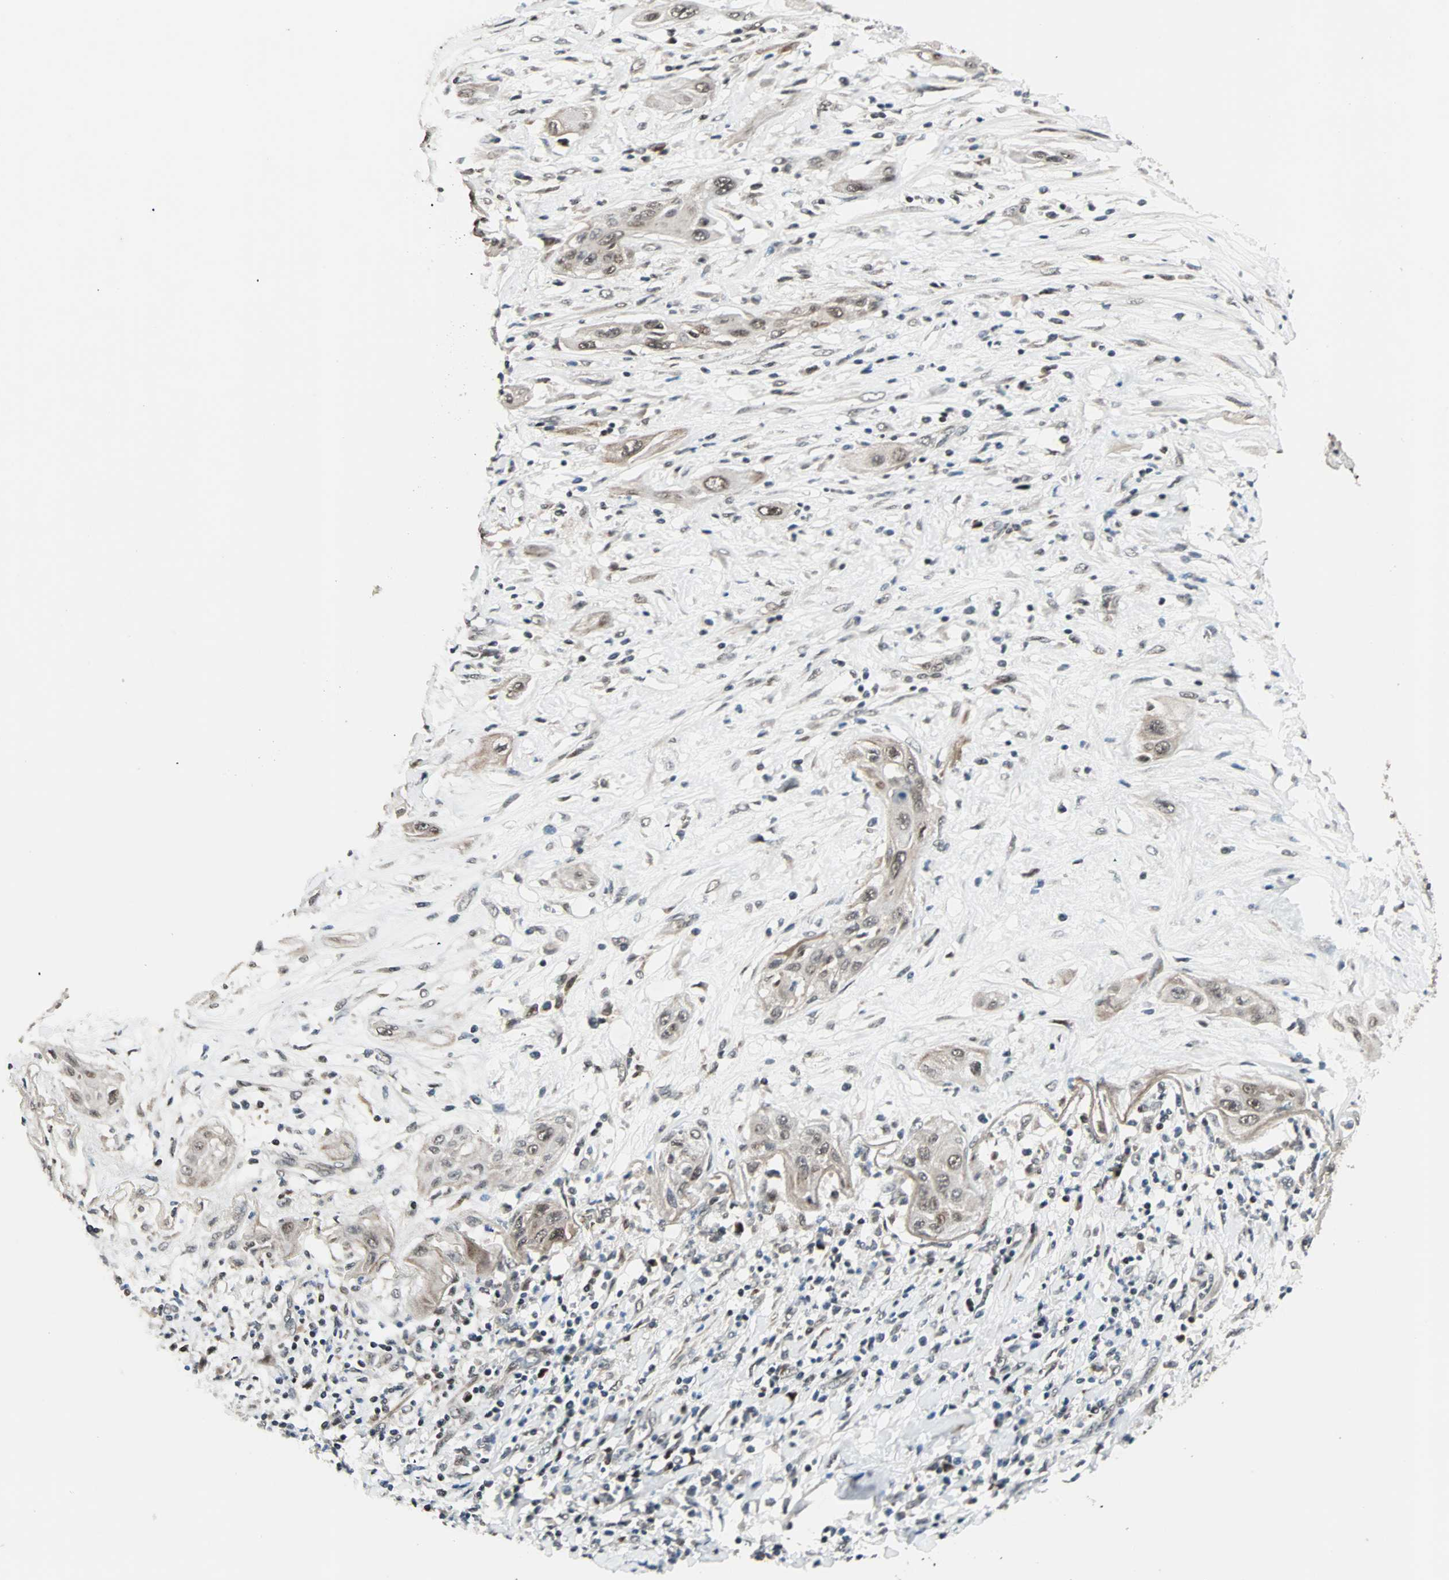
{"staining": {"intensity": "weak", "quantity": "25%-75%", "location": "cytoplasmic/membranous,nuclear"}, "tissue": "lung cancer", "cell_type": "Tumor cells", "image_type": "cancer", "snomed": [{"axis": "morphology", "description": "Squamous cell carcinoma, NOS"}, {"axis": "topography", "description": "Lung"}], "caption": "DAB immunohistochemical staining of lung cancer reveals weak cytoplasmic/membranous and nuclear protein positivity in approximately 25%-75% of tumor cells. Ihc stains the protein in brown and the nuclei are stained blue.", "gene": "CBX4", "patient": {"sex": "female", "age": 47}}